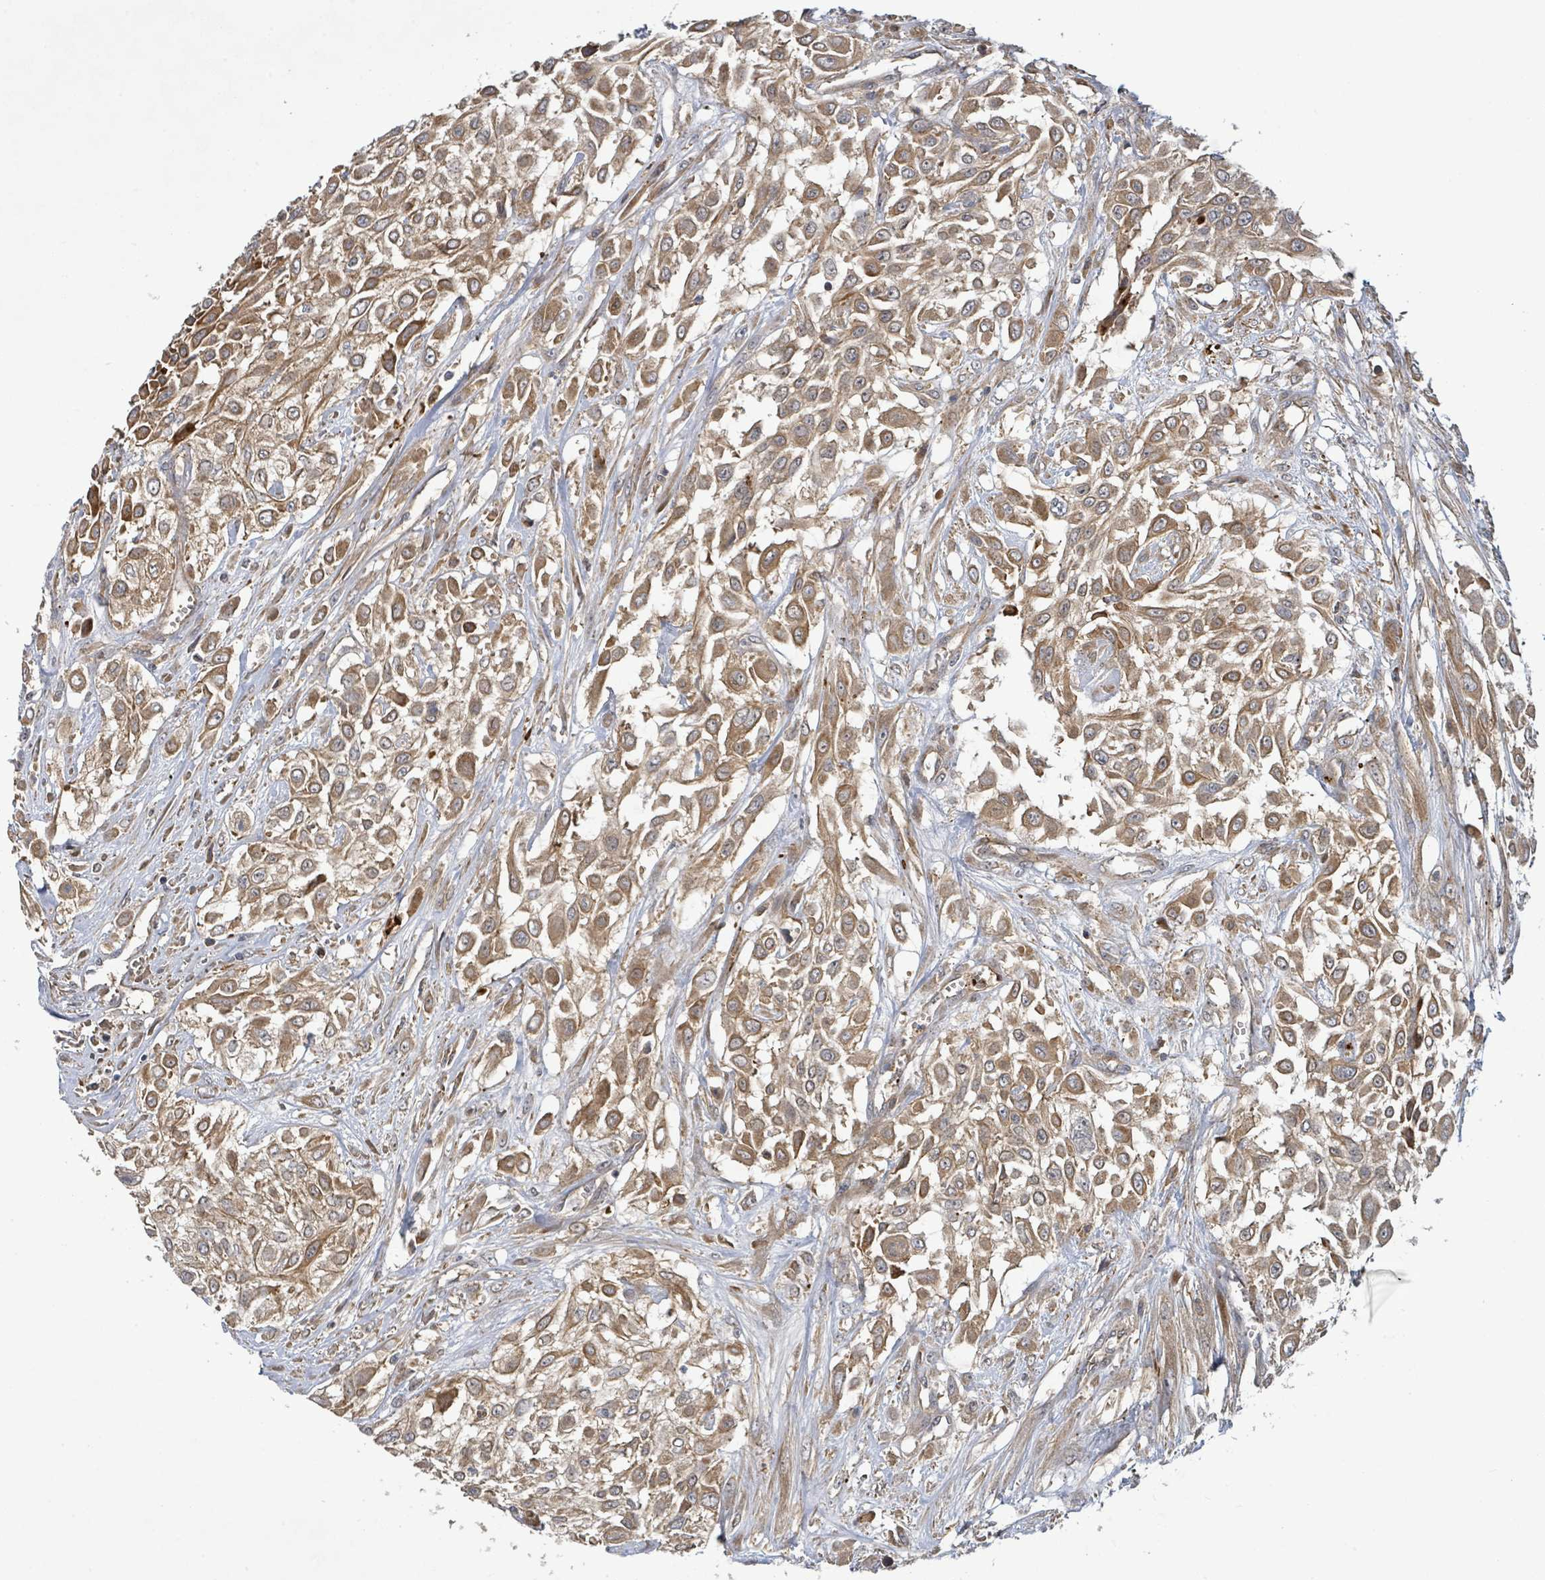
{"staining": {"intensity": "moderate", "quantity": ">75%", "location": "cytoplasmic/membranous"}, "tissue": "urothelial cancer", "cell_type": "Tumor cells", "image_type": "cancer", "snomed": [{"axis": "morphology", "description": "Urothelial carcinoma, High grade"}, {"axis": "topography", "description": "Urinary bladder"}], "caption": "IHC (DAB) staining of human high-grade urothelial carcinoma demonstrates moderate cytoplasmic/membranous protein staining in about >75% of tumor cells.", "gene": "STARD4", "patient": {"sex": "male", "age": 57}}